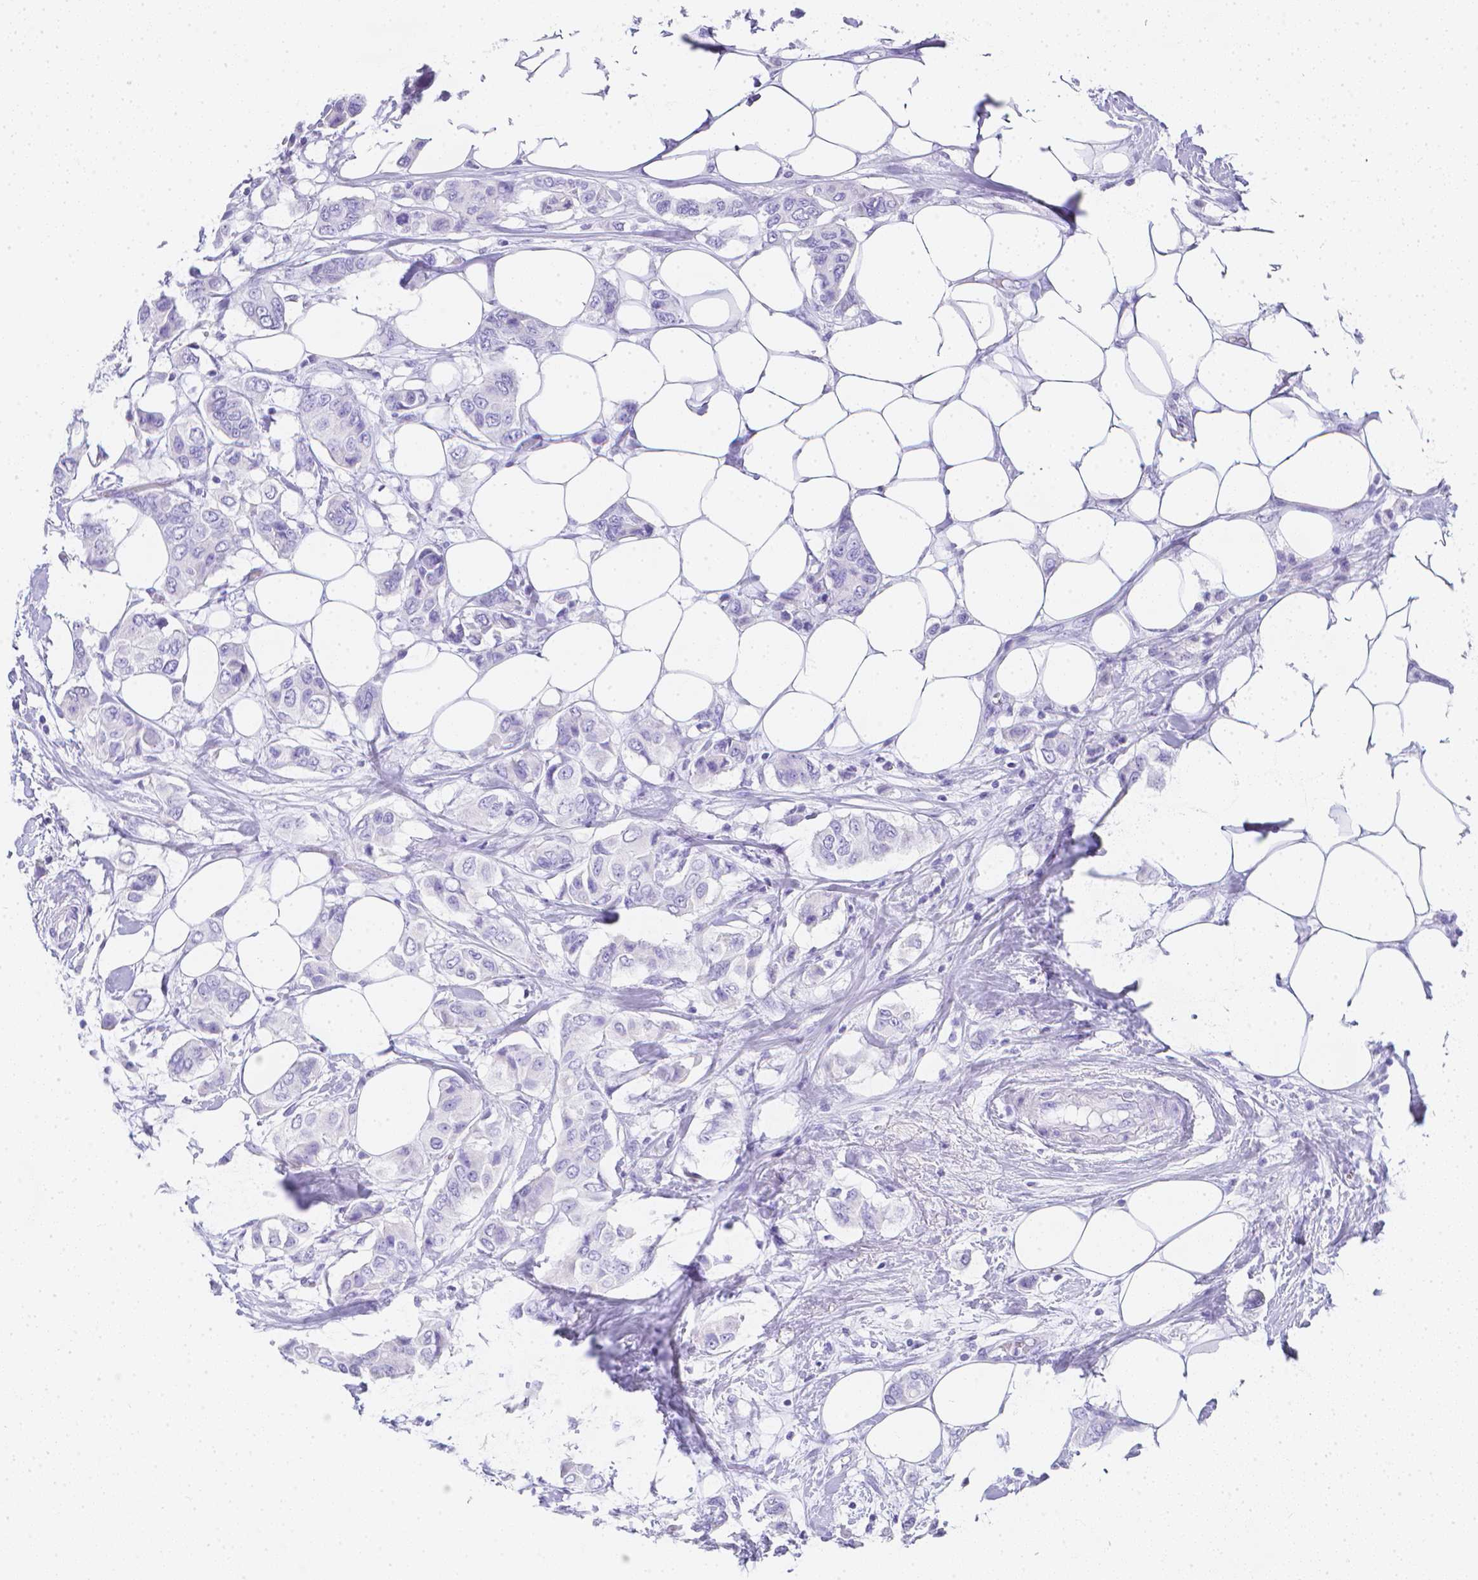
{"staining": {"intensity": "negative", "quantity": "none", "location": "none"}, "tissue": "breast cancer", "cell_type": "Tumor cells", "image_type": "cancer", "snomed": [{"axis": "morphology", "description": "Lobular carcinoma"}, {"axis": "topography", "description": "Breast"}], "caption": "This is an immunohistochemistry (IHC) histopathology image of breast cancer (lobular carcinoma). There is no positivity in tumor cells.", "gene": "LGALS4", "patient": {"sex": "female", "age": 51}}